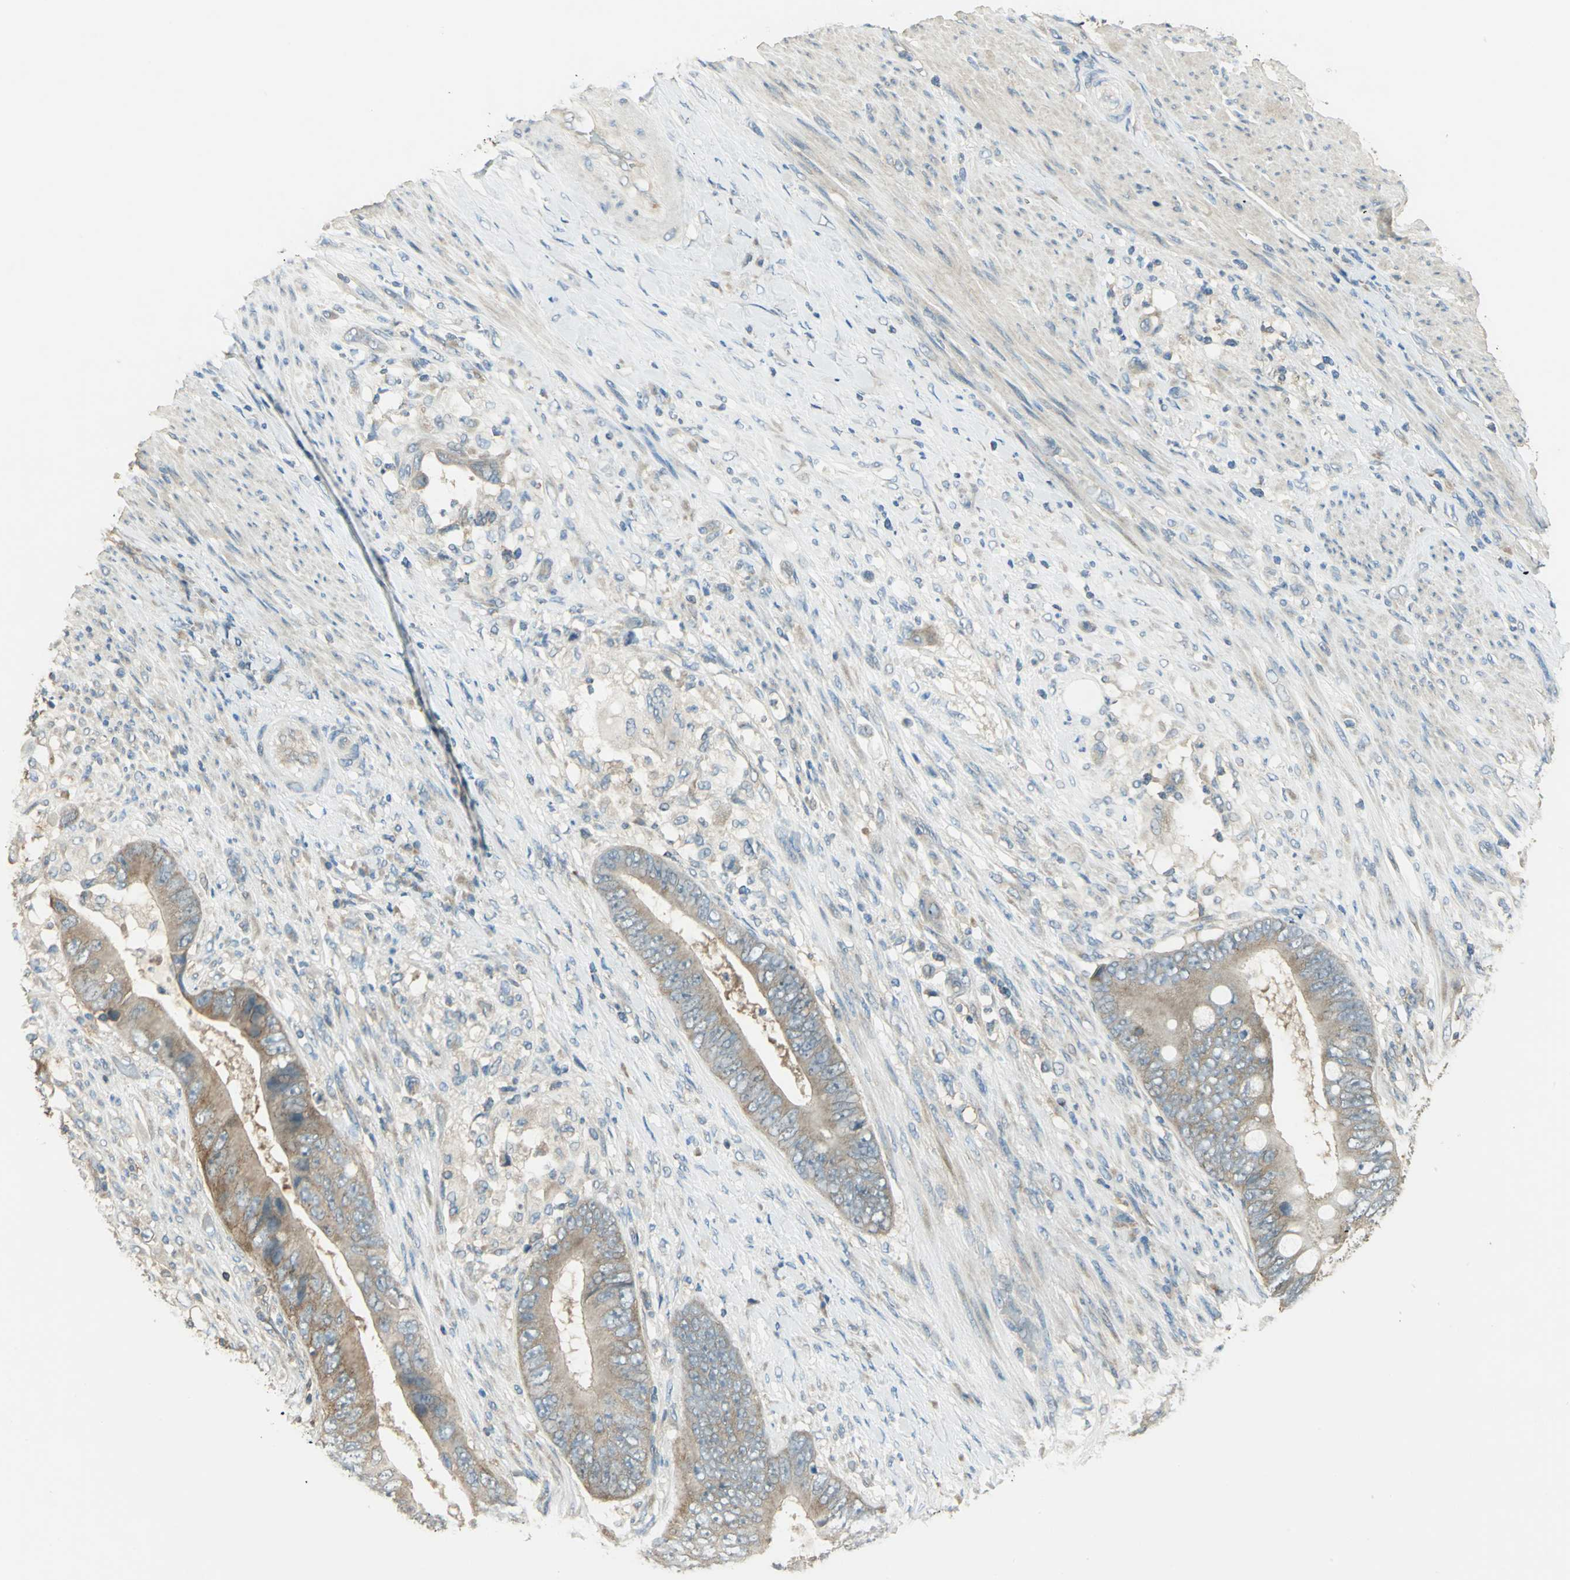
{"staining": {"intensity": "moderate", "quantity": ">75%", "location": "cytoplasmic/membranous"}, "tissue": "colorectal cancer", "cell_type": "Tumor cells", "image_type": "cancer", "snomed": [{"axis": "morphology", "description": "Adenocarcinoma, NOS"}, {"axis": "topography", "description": "Rectum"}], "caption": "Immunohistochemistry (IHC) micrograph of colorectal cancer stained for a protein (brown), which exhibits medium levels of moderate cytoplasmic/membranous positivity in about >75% of tumor cells.", "gene": "SHC2", "patient": {"sex": "female", "age": 77}}